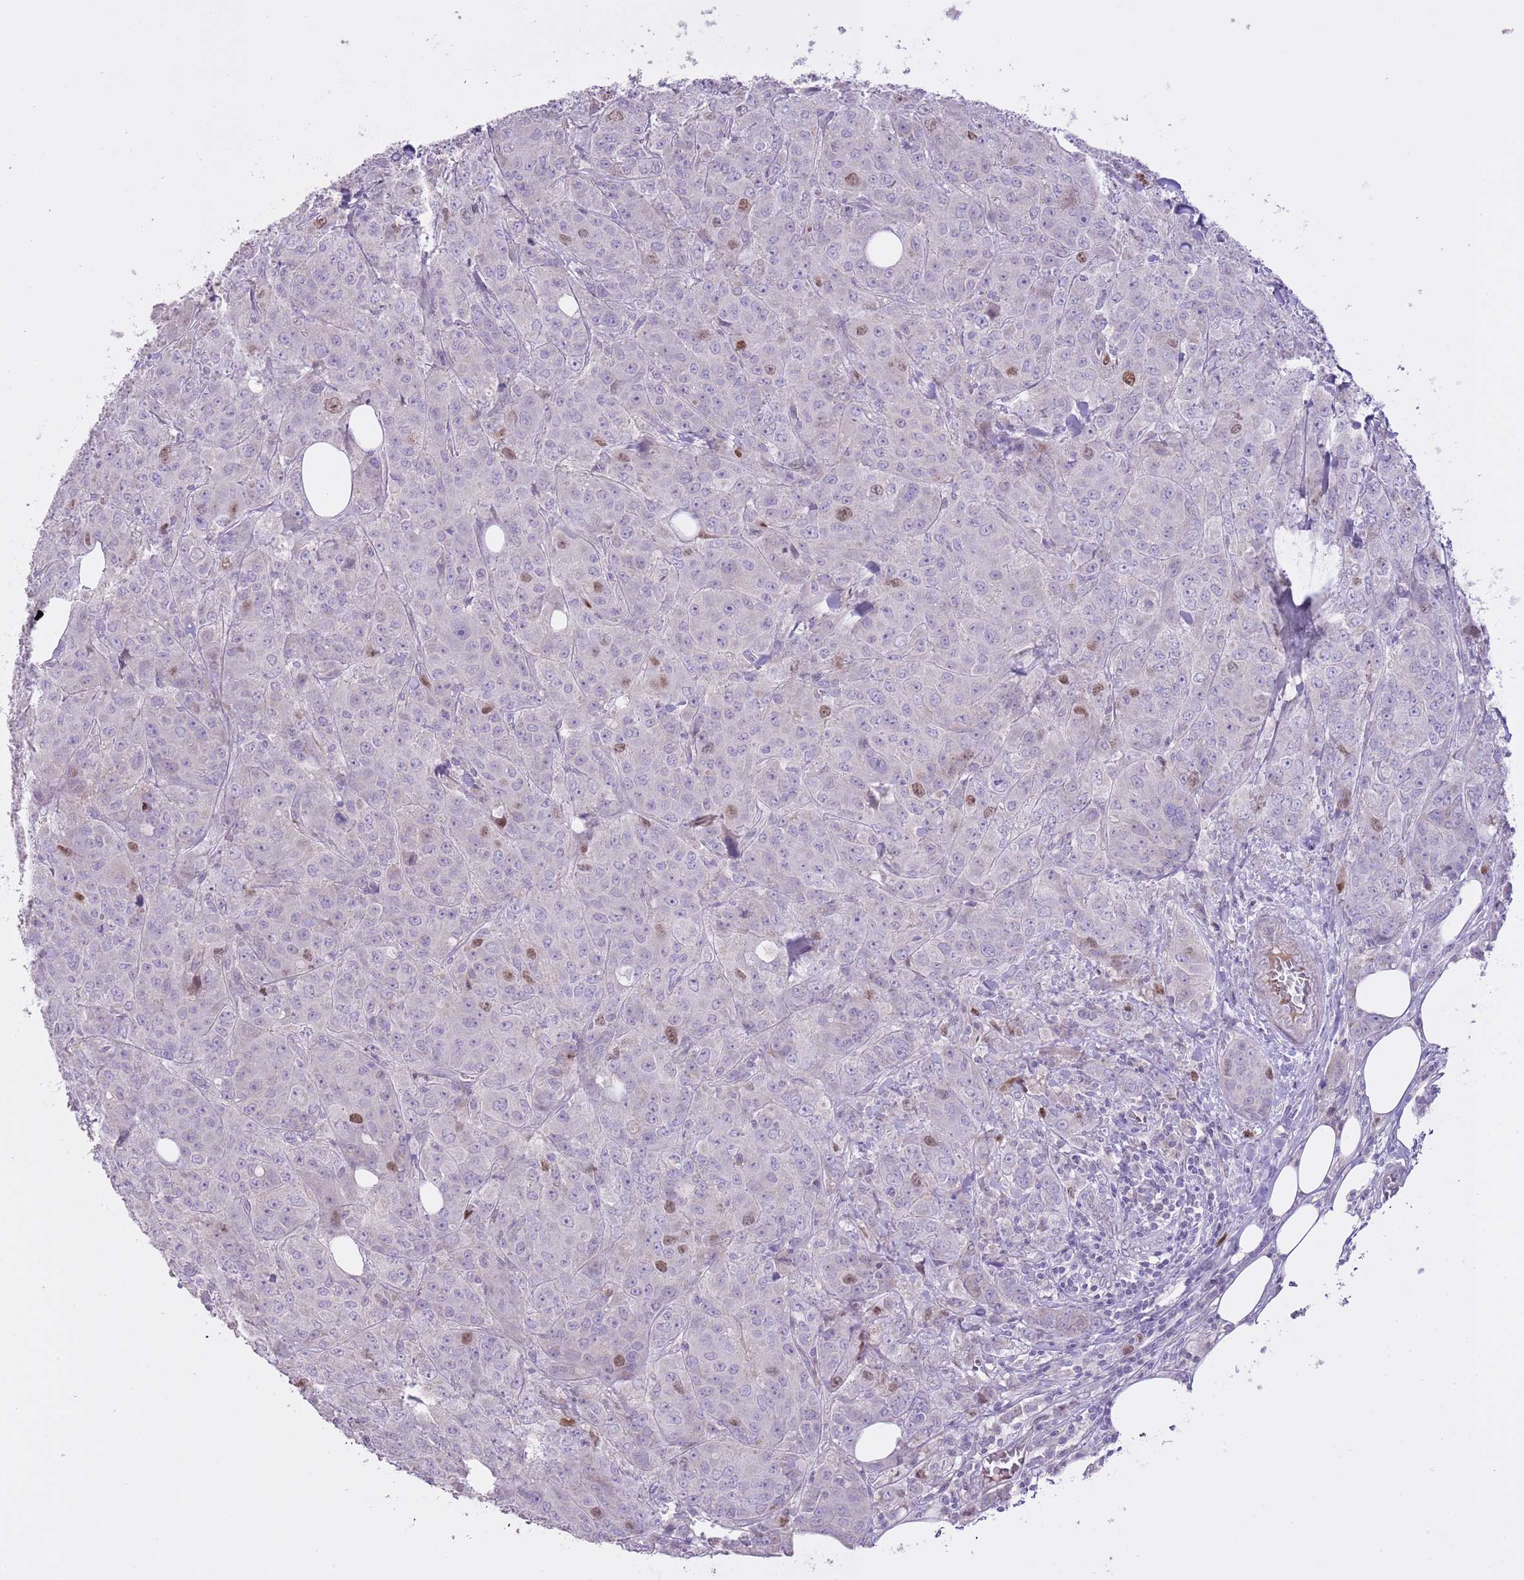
{"staining": {"intensity": "moderate", "quantity": "<25%", "location": "nuclear"}, "tissue": "breast cancer", "cell_type": "Tumor cells", "image_type": "cancer", "snomed": [{"axis": "morphology", "description": "Duct carcinoma"}, {"axis": "topography", "description": "Breast"}], "caption": "Moderate nuclear protein staining is identified in about <25% of tumor cells in breast invasive ductal carcinoma.", "gene": "GMNN", "patient": {"sex": "female", "age": 43}}